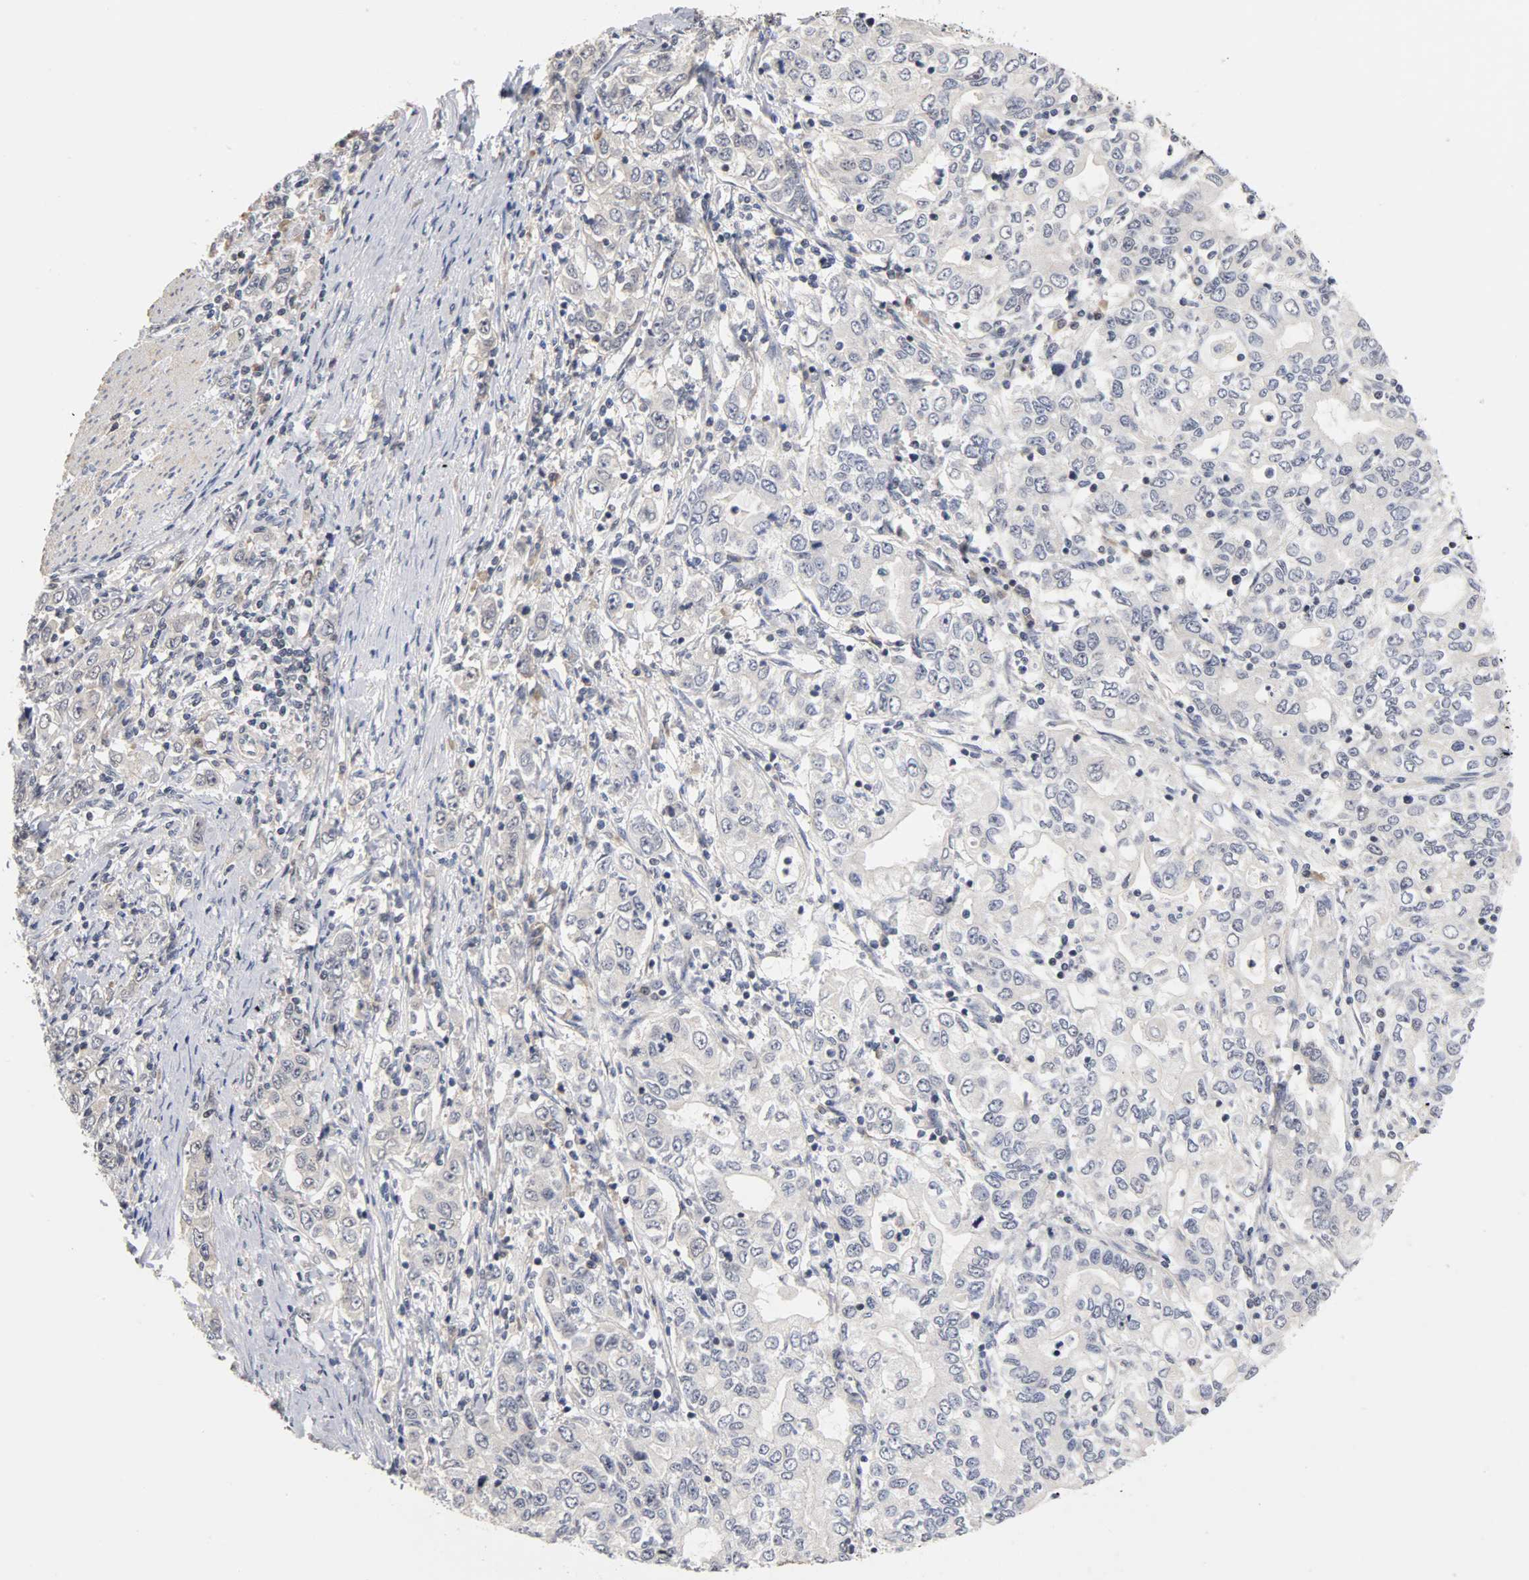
{"staining": {"intensity": "negative", "quantity": "none", "location": "none"}, "tissue": "stomach cancer", "cell_type": "Tumor cells", "image_type": "cancer", "snomed": [{"axis": "morphology", "description": "Adenocarcinoma, NOS"}, {"axis": "topography", "description": "Stomach, lower"}], "caption": "Immunohistochemistry (IHC) of stomach adenocarcinoma demonstrates no positivity in tumor cells.", "gene": "UBE2M", "patient": {"sex": "female", "age": 72}}